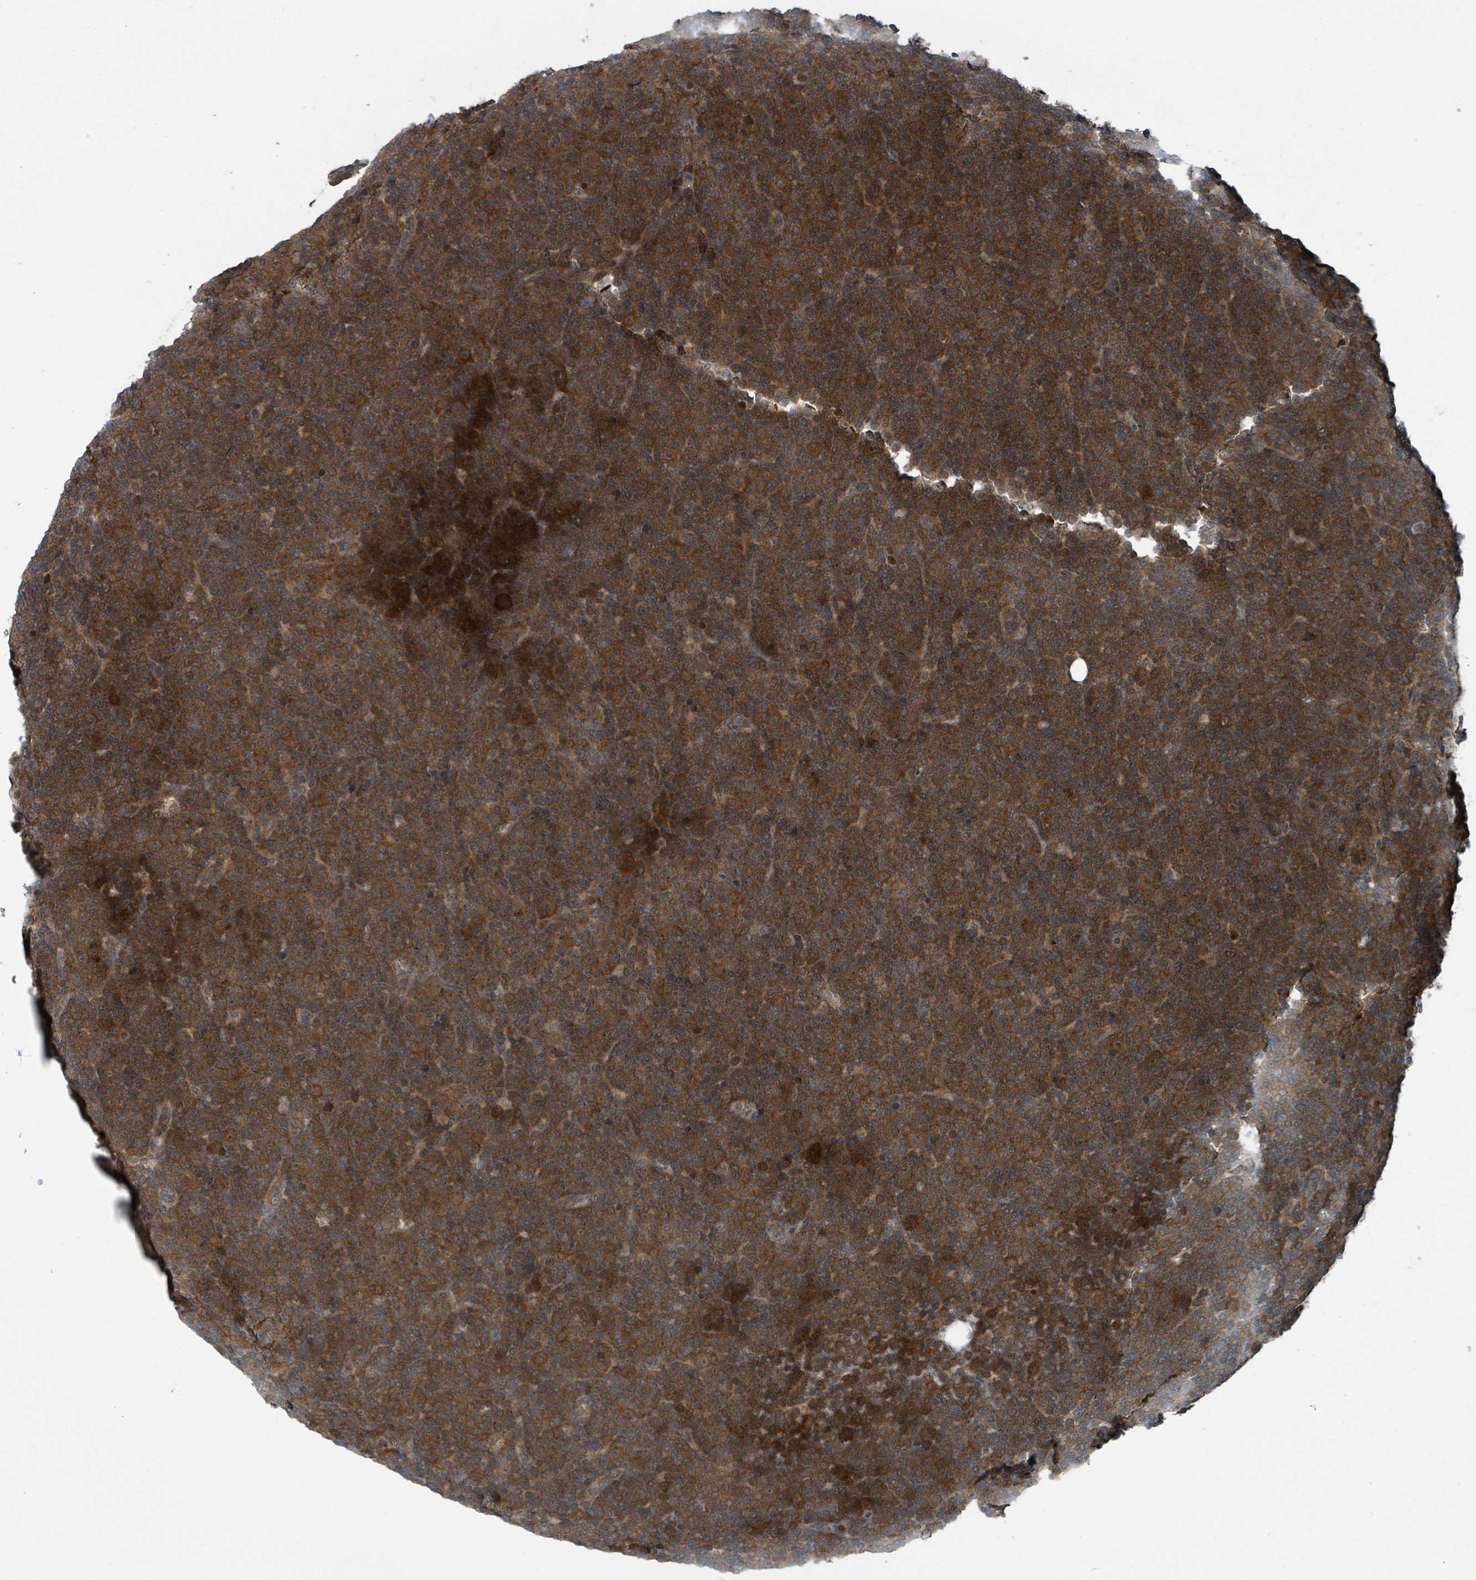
{"staining": {"intensity": "strong", "quantity": ">75%", "location": "cytoplasmic/membranous"}, "tissue": "lymphoma", "cell_type": "Tumor cells", "image_type": "cancer", "snomed": [{"axis": "morphology", "description": "Malignant lymphoma, non-Hodgkin's type, Low grade"}, {"axis": "topography", "description": "Lymph node"}], "caption": "Lymphoma stained for a protein displays strong cytoplasmic/membranous positivity in tumor cells. The protein is shown in brown color, while the nuclei are stained blue.", "gene": "GOLGA7", "patient": {"sex": "female", "age": 67}}